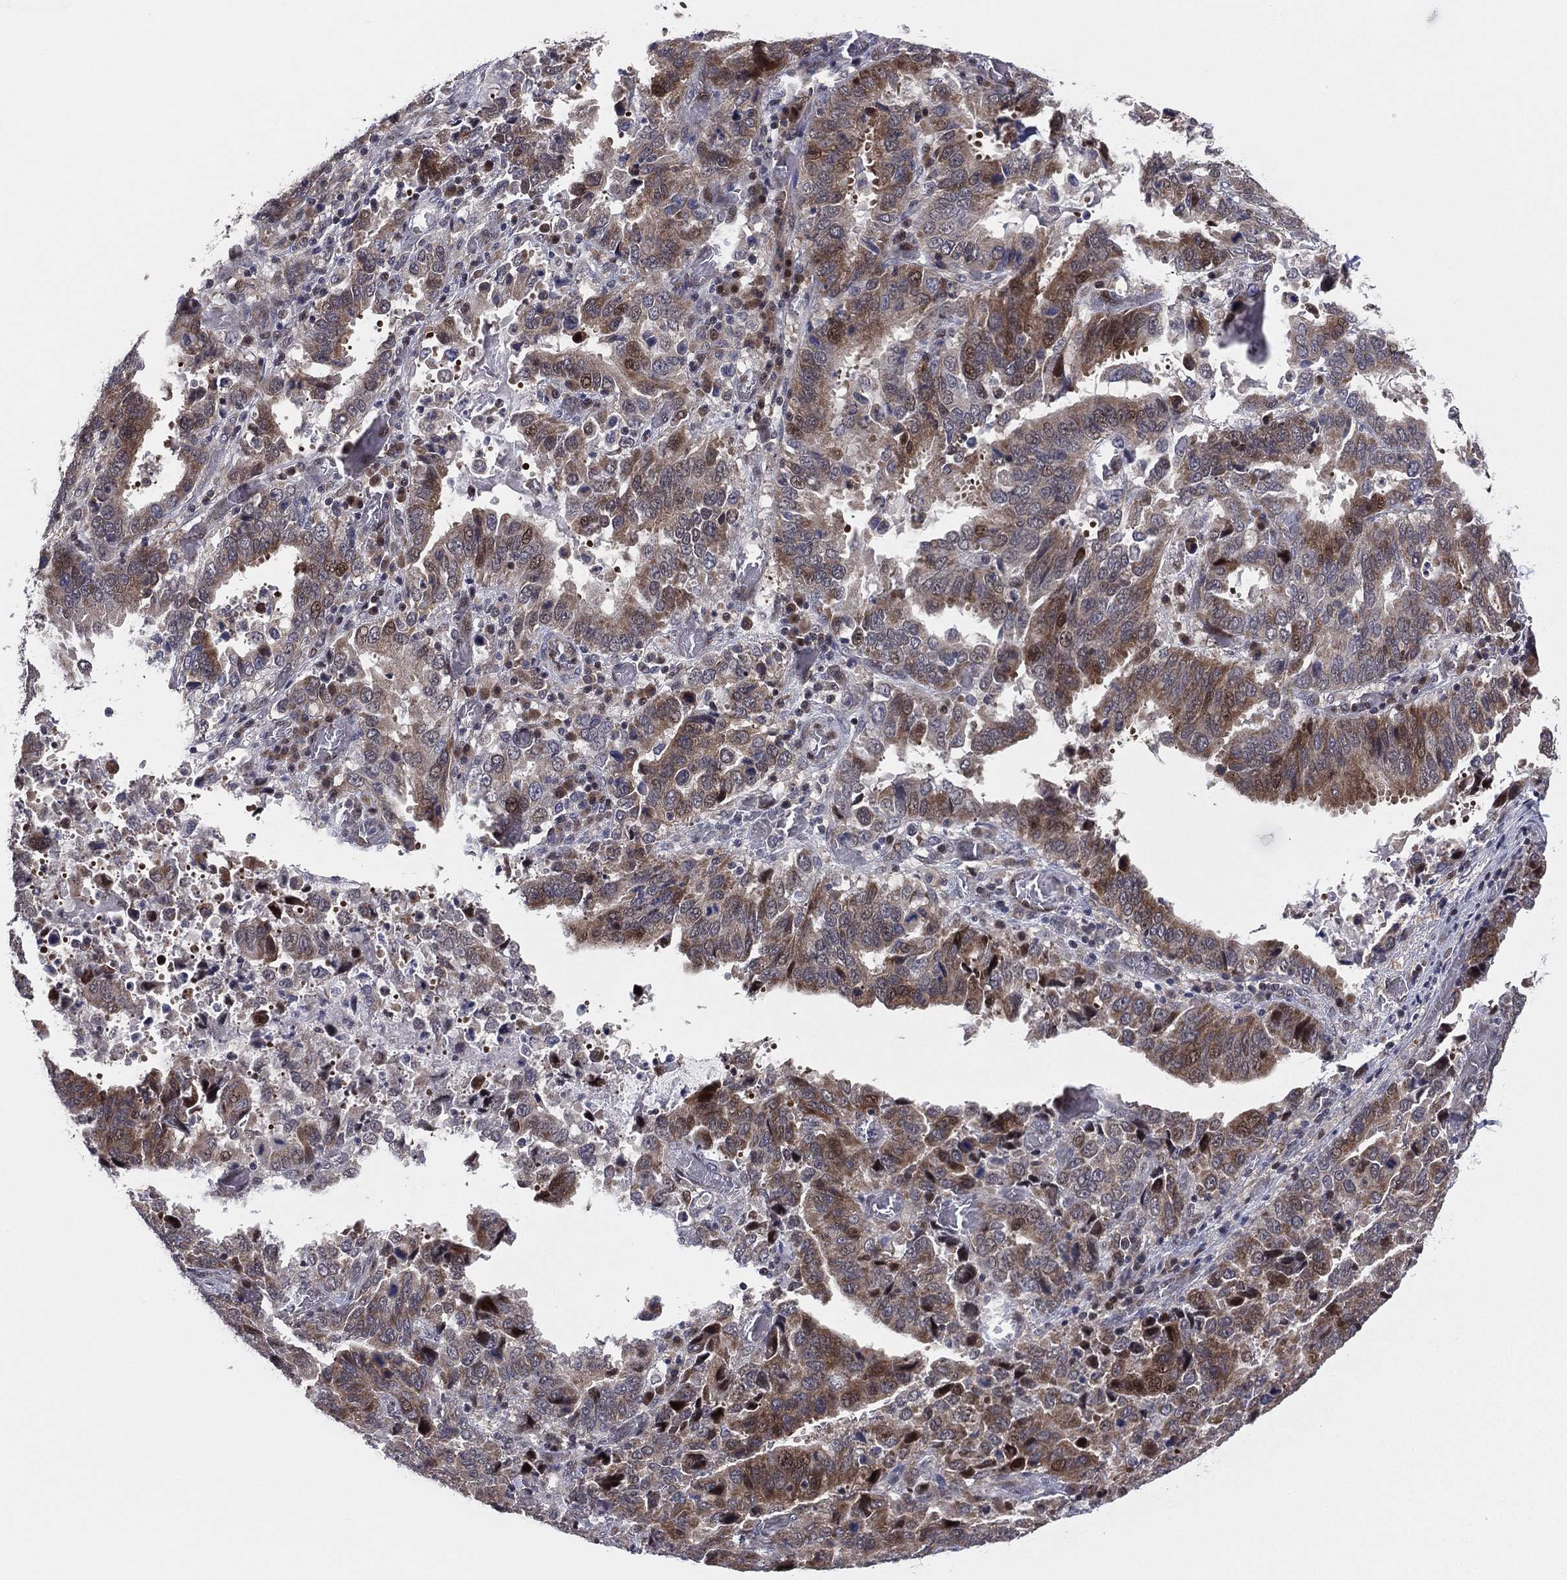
{"staining": {"intensity": "moderate", "quantity": "25%-75%", "location": "cytoplasmic/membranous"}, "tissue": "stomach cancer", "cell_type": "Tumor cells", "image_type": "cancer", "snomed": [{"axis": "morphology", "description": "Adenocarcinoma, NOS"}, {"axis": "topography", "description": "Stomach, upper"}], "caption": "A photomicrograph of stomach cancer stained for a protein demonstrates moderate cytoplasmic/membranous brown staining in tumor cells. (DAB (3,3'-diaminobenzidine) IHC with brightfield microscopy, high magnification).", "gene": "SNCG", "patient": {"sex": "male", "age": 74}}